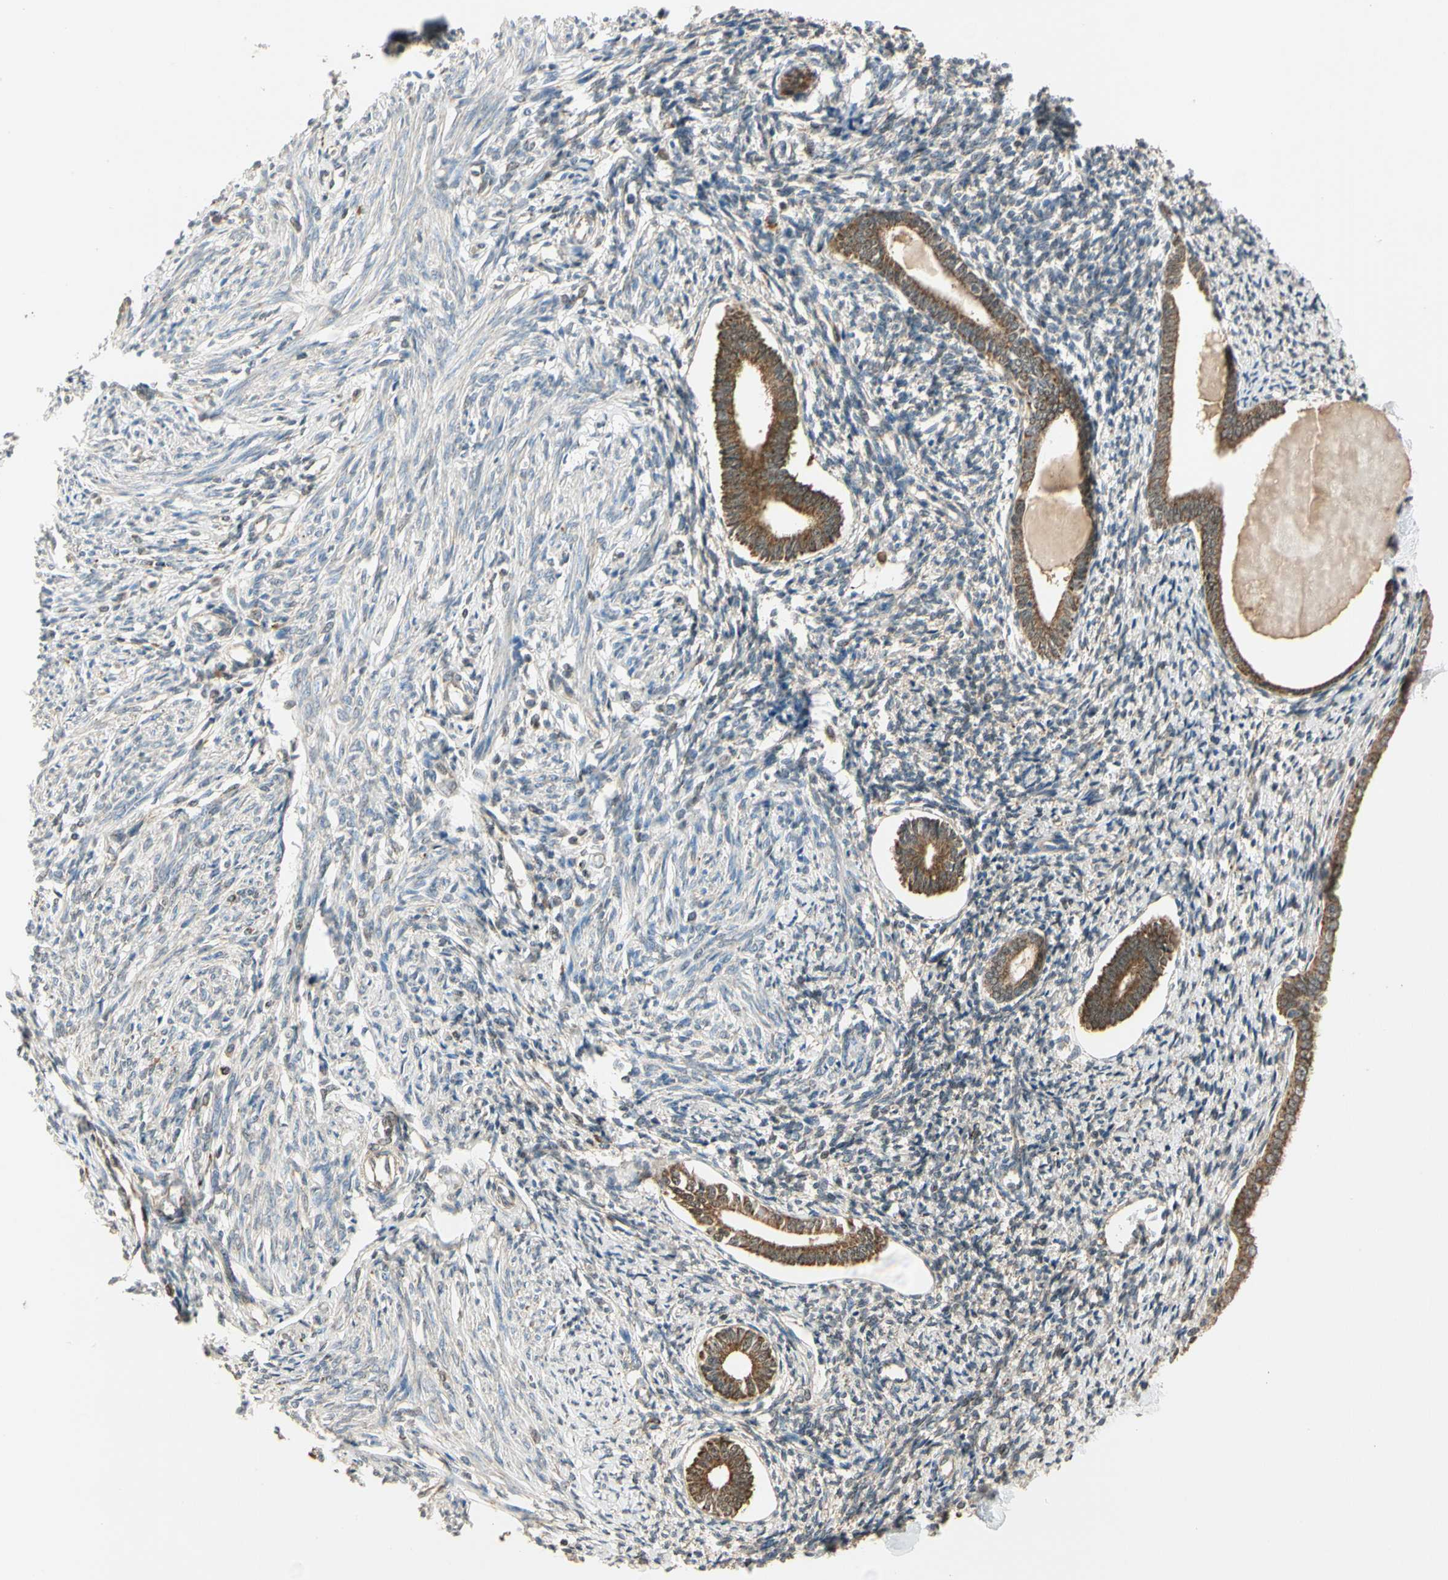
{"staining": {"intensity": "weak", "quantity": ">75%", "location": "cytoplasmic/membranous"}, "tissue": "endometrium", "cell_type": "Cells in endometrial stroma", "image_type": "normal", "snomed": [{"axis": "morphology", "description": "Normal tissue, NOS"}, {"axis": "topography", "description": "Endometrium"}], "caption": "Endometrium stained with immunohistochemistry exhibits weak cytoplasmic/membranous positivity in approximately >75% of cells in endometrial stroma.", "gene": "PRDX5", "patient": {"sex": "female", "age": 71}}